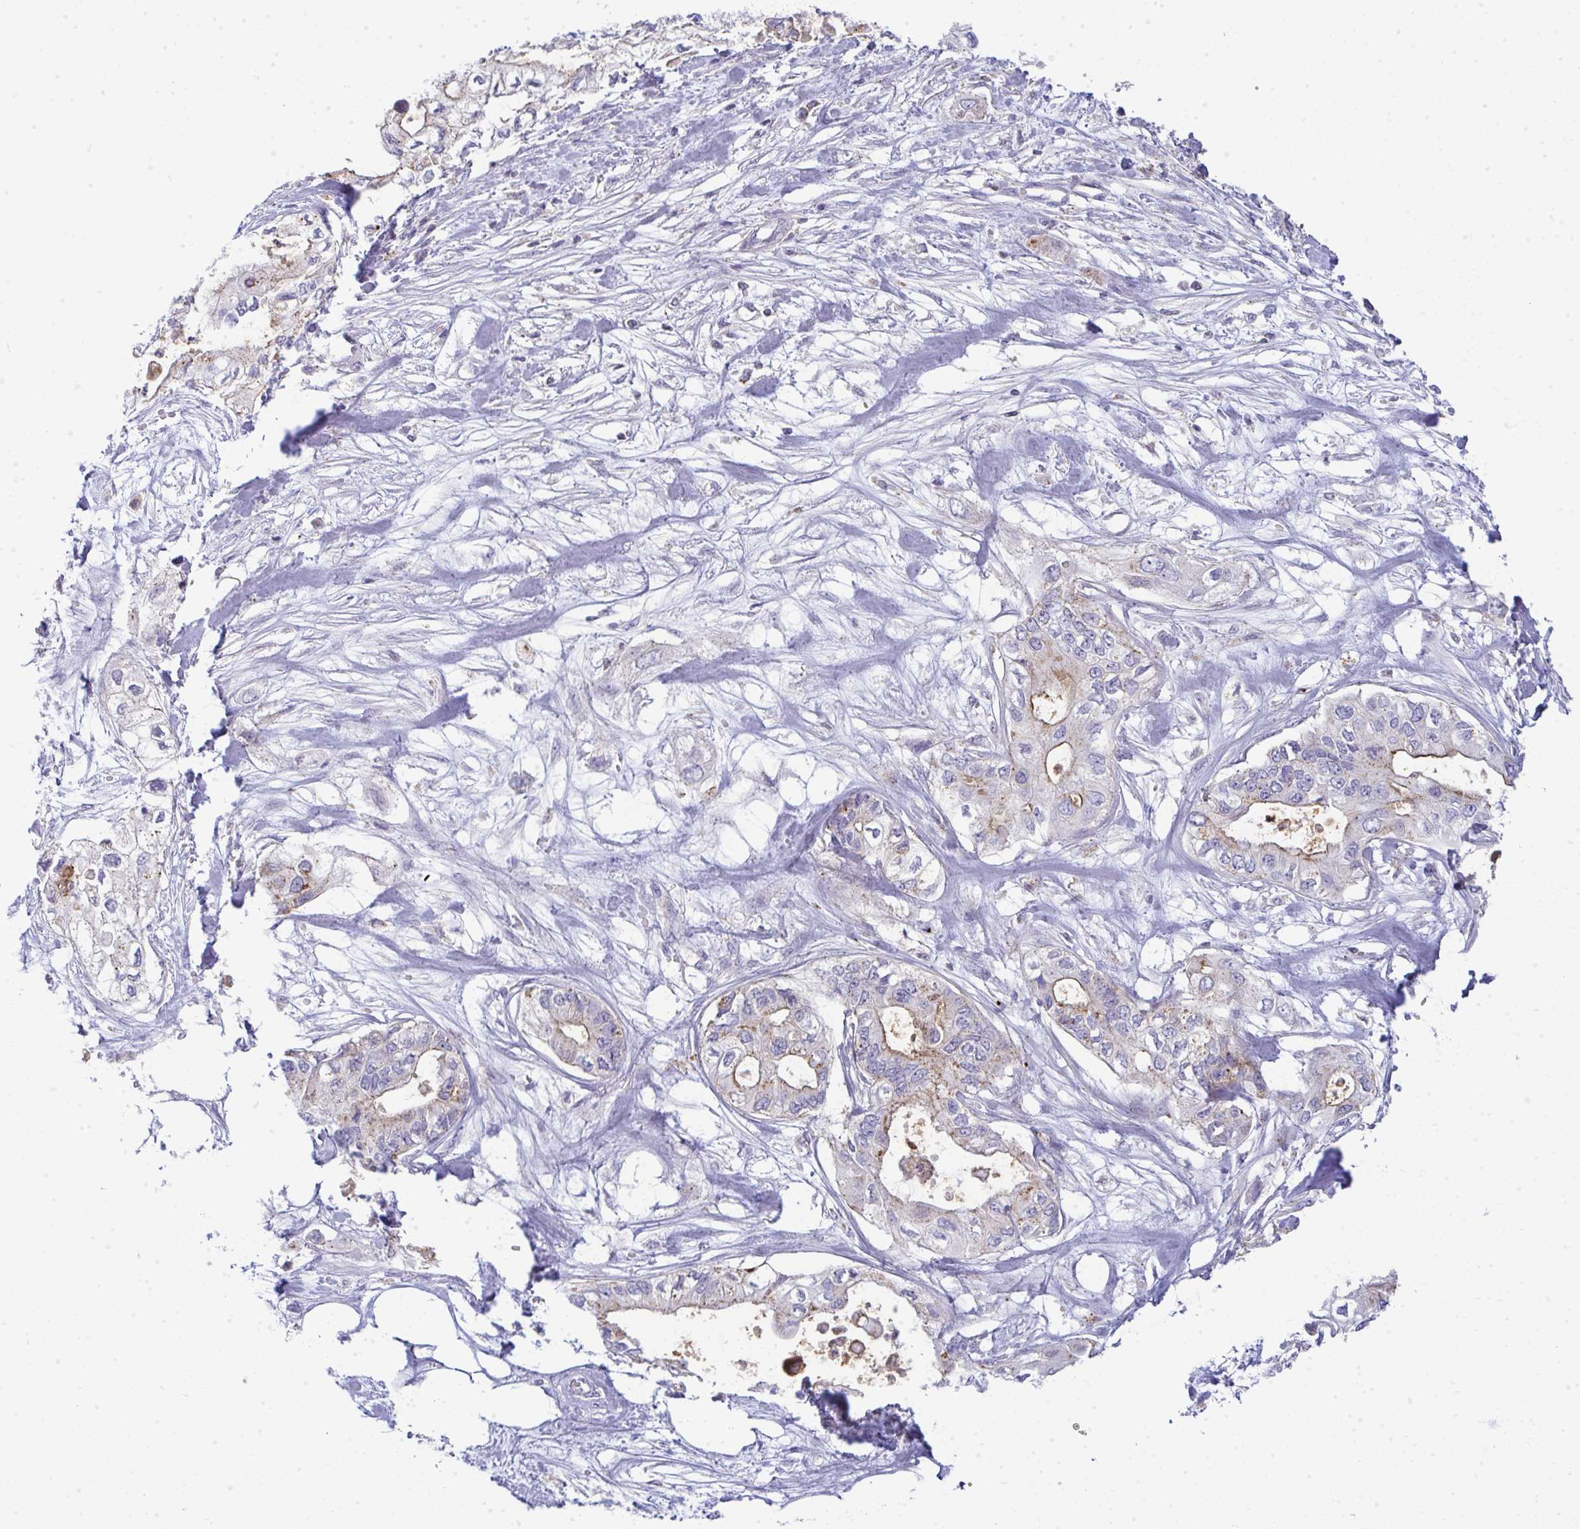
{"staining": {"intensity": "weak", "quantity": "<25%", "location": "cytoplasmic/membranous"}, "tissue": "pancreatic cancer", "cell_type": "Tumor cells", "image_type": "cancer", "snomed": [{"axis": "morphology", "description": "Adenocarcinoma, NOS"}, {"axis": "topography", "description": "Pancreas"}], "caption": "An IHC image of pancreatic adenocarcinoma is shown. There is no staining in tumor cells of pancreatic adenocarcinoma.", "gene": "VPS4B", "patient": {"sex": "female", "age": 63}}